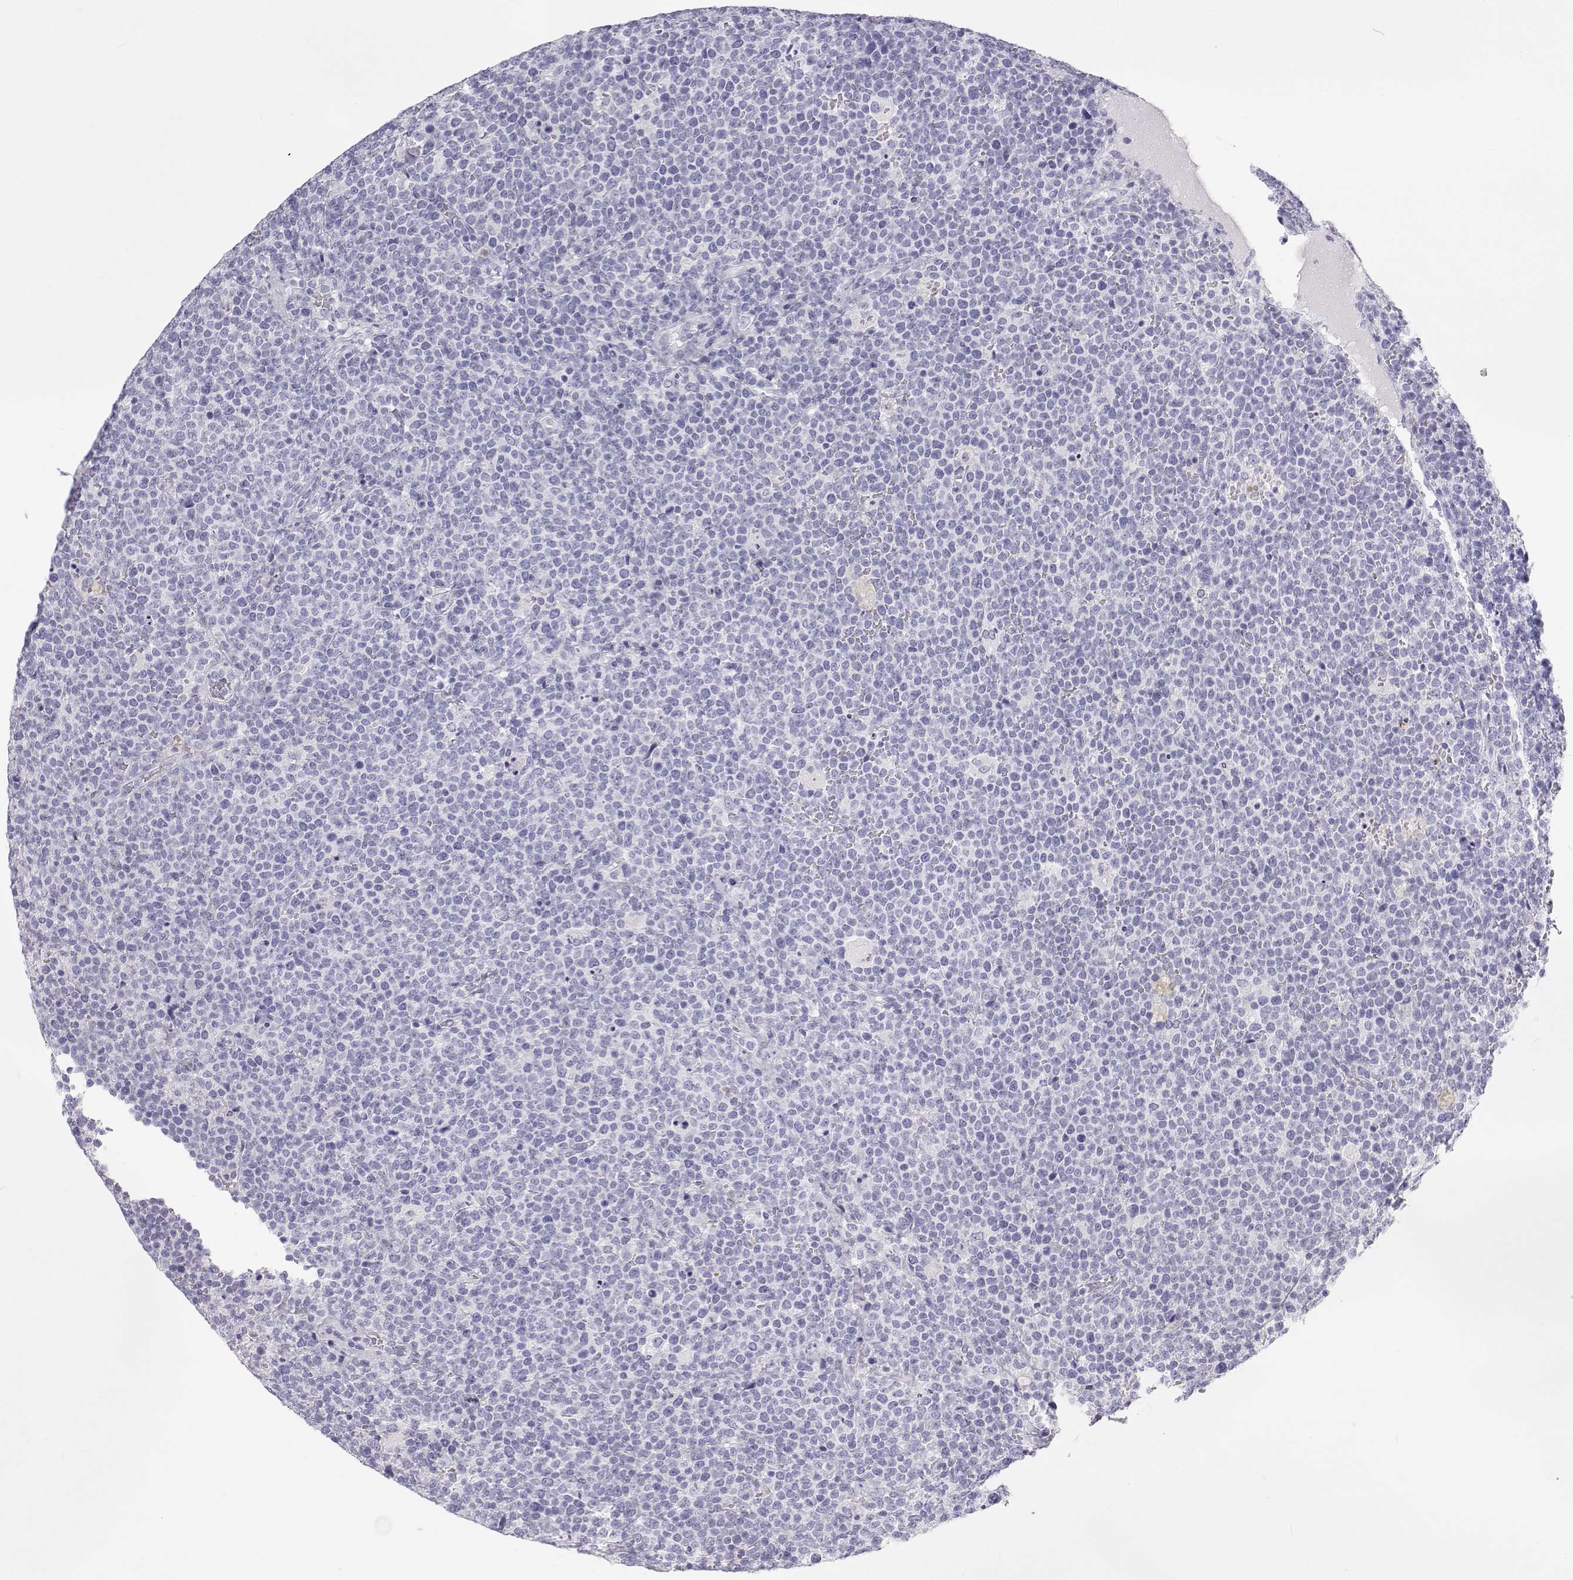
{"staining": {"intensity": "negative", "quantity": "none", "location": "none"}, "tissue": "lymphoma", "cell_type": "Tumor cells", "image_type": "cancer", "snomed": [{"axis": "morphology", "description": "Malignant lymphoma, non-Hodgkin's type, High grade"}, {"axis": "topography", "description": "Lymph node"}], "caption": "This is a photomicrograph of immunohistochemistry staining of high-grade malignant lymphoma, non-Hodgkin's type, which shows no staining in tumor cells.", "gene": "SFTPB", "patient": {"sex": "male", "age": 61}}